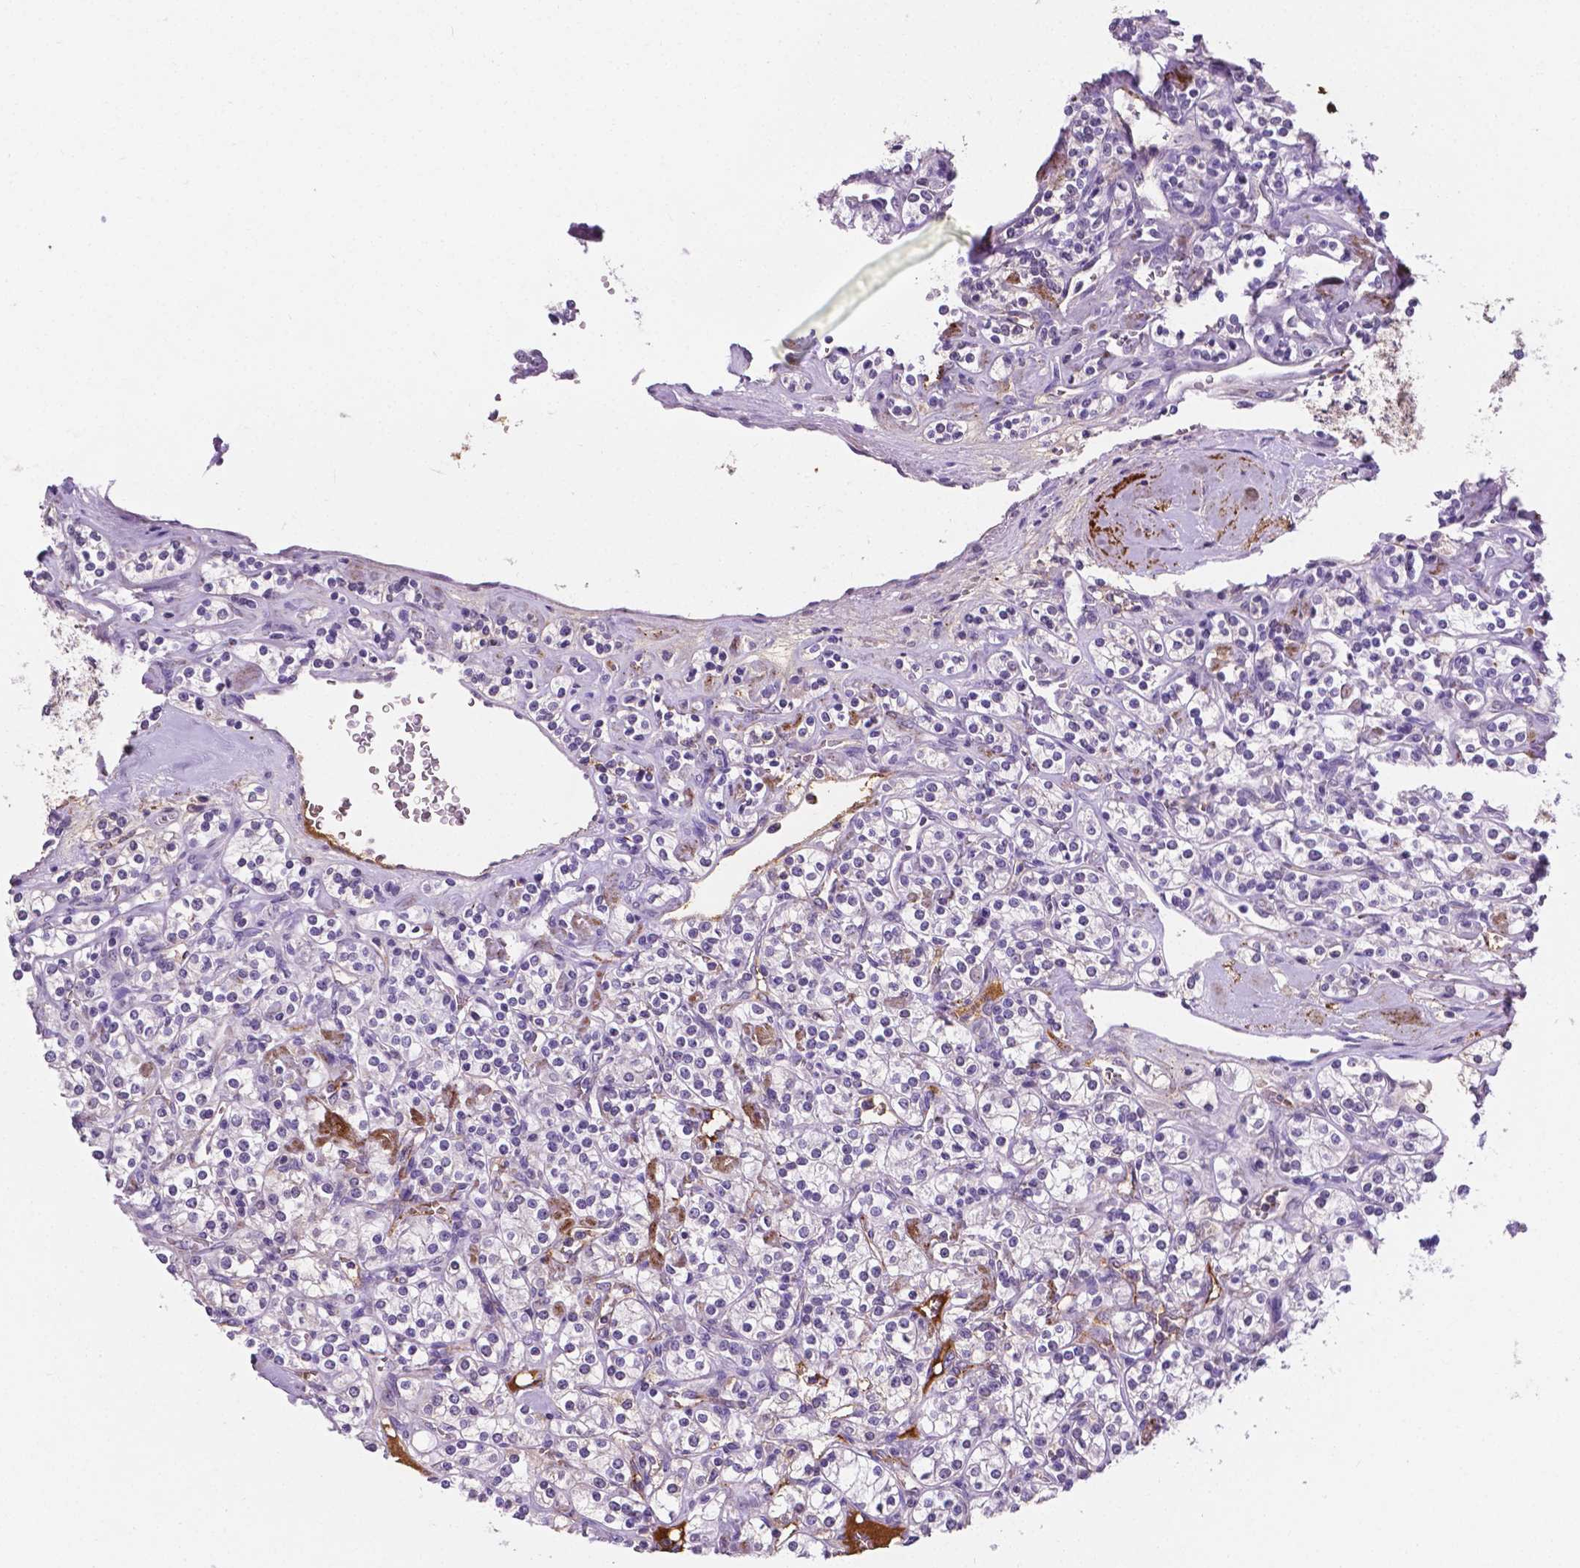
{"staining": {"intensity": "negative", "quantity": "none", "location": "none"}, "tissue": "renal cancer", "cell_type": "Tumor cells", "image_type": "cancer", "snomed": [{"axis": "morphology", "description": "Adenocarcinoma, NOS"}, {"axis": "topography", "description": "Kidney"}], "caption": "This is an immunohistochemistry micrograph of human renal cancer. There is no positivity in tumor cells.", "gene": "APOE", "patient": {"sex": "male", "age": 77}}